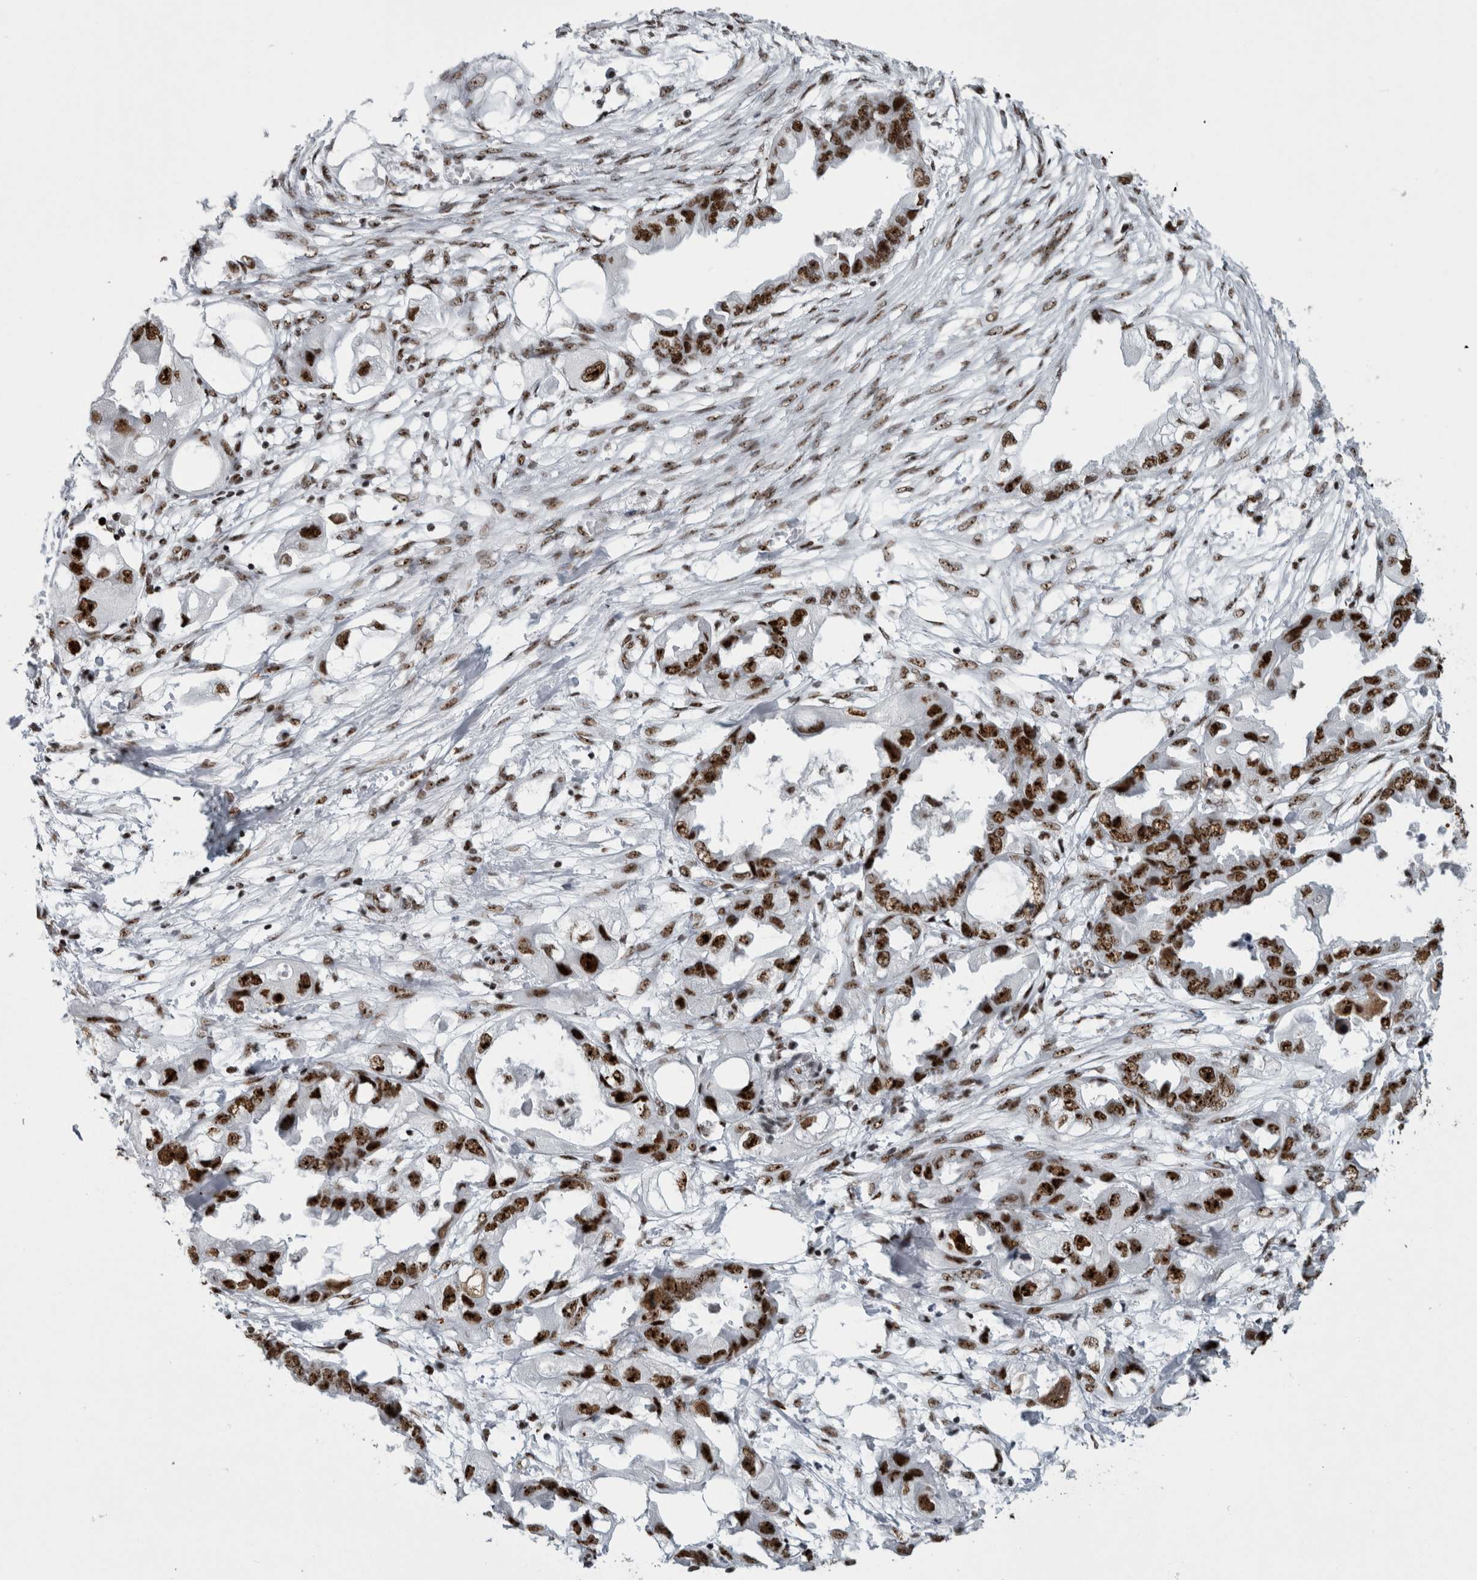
{"staining": {"intensity": "strong", "quantity": ">75%", "location": "nuclear"}, "tissue": "endometrial cancer", "cell_type": "Tumor cells", "image_type": "cancer", "snomed": [{"axis": "morphology", "description": "Adenocarcinoma, NOS"}, {"axis": "morphology", "description": "Adenocarcinoma, metastatic, NOS"}, {"axis": "topography", "description": "Adipose tissue"}, {"axis": "topography", "description": "Endometrium"}], "caption": "Endometrial cancer was stained to show a protein in brown. There is high levels of strong nuclear staining in about >75% of tumor cells. The protein is shown in brown color, while the nuclei are stained blue.", "gene": "NCL", "patient": {"sex": "female", "age": 67}}